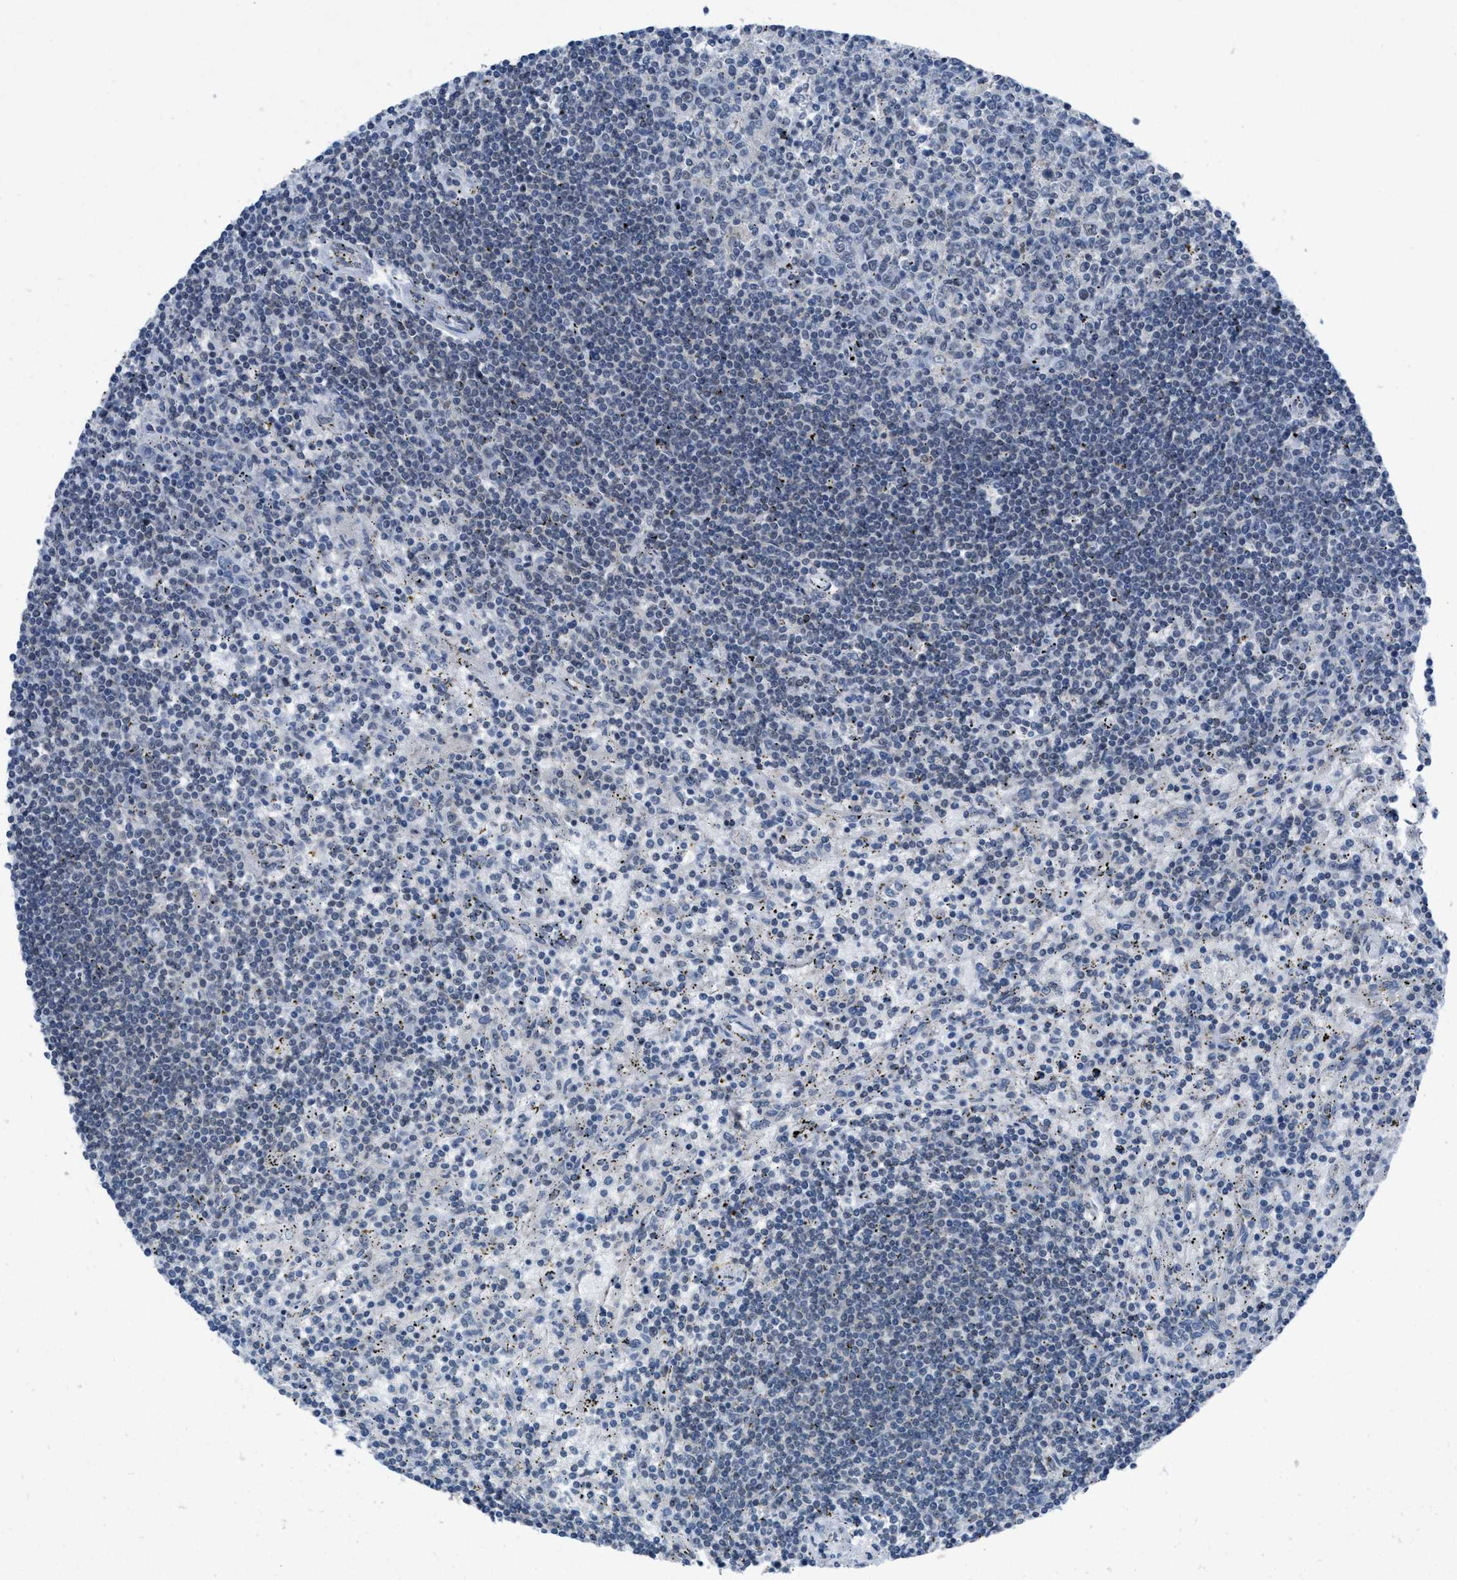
{"staining": {"intensity": "negative", "quantity": "none", "location": "none"}, "tissue": "lymphoma", "cell_type": "Tumor cells", "image_type": "cancer", "snomed": [{"axis": "morphology", "description": "Malignant lymphoma, non-Hodgkin's type, Low grade"}, {"axis": "topography", "description": "Spleen"}], "caption": "Image shows no significant protein expression in tumor cells of lymphoma.", "gene": "ANAPC11", "patient": {"sex": "male", "age": 76}}